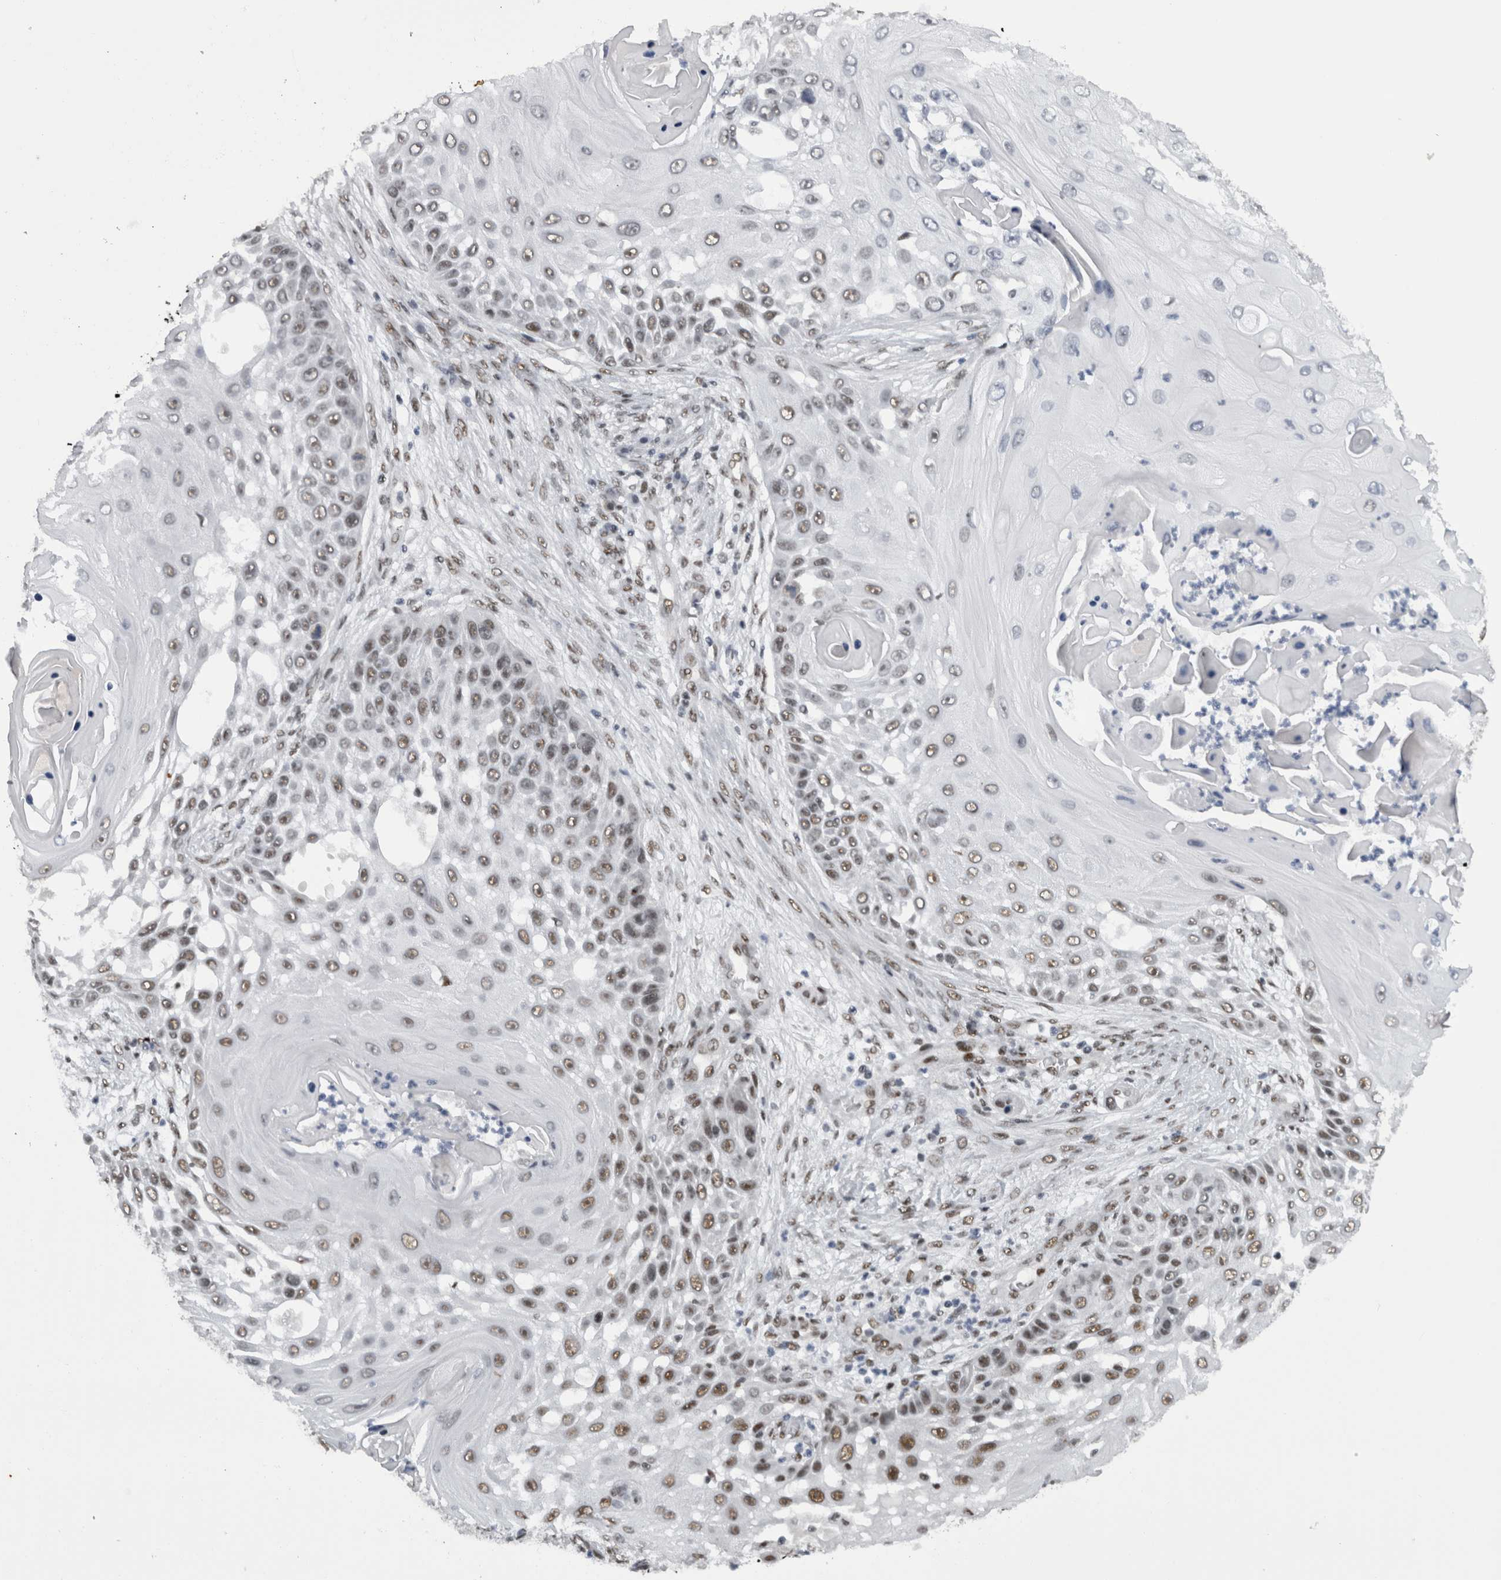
{"staining": {"intensity": "moderate", "quantity": "25%-75%", "location": "nuclear"}, "tissue": "skin cancer", "cell_type": "Tumor cells", "image_type": "cancer", "snomed": [{"axis": "morphology", "description": "Squamous cell carcinoma, NOS"}, {"axis": "topography", "description": "Skin"}], "caption": "Human skin cancer stained with a protein marker demonstrates moderate staining in tumor cells.", "gene": "ZSCAN2", "patient": {"sex": "female", "age": 44}}